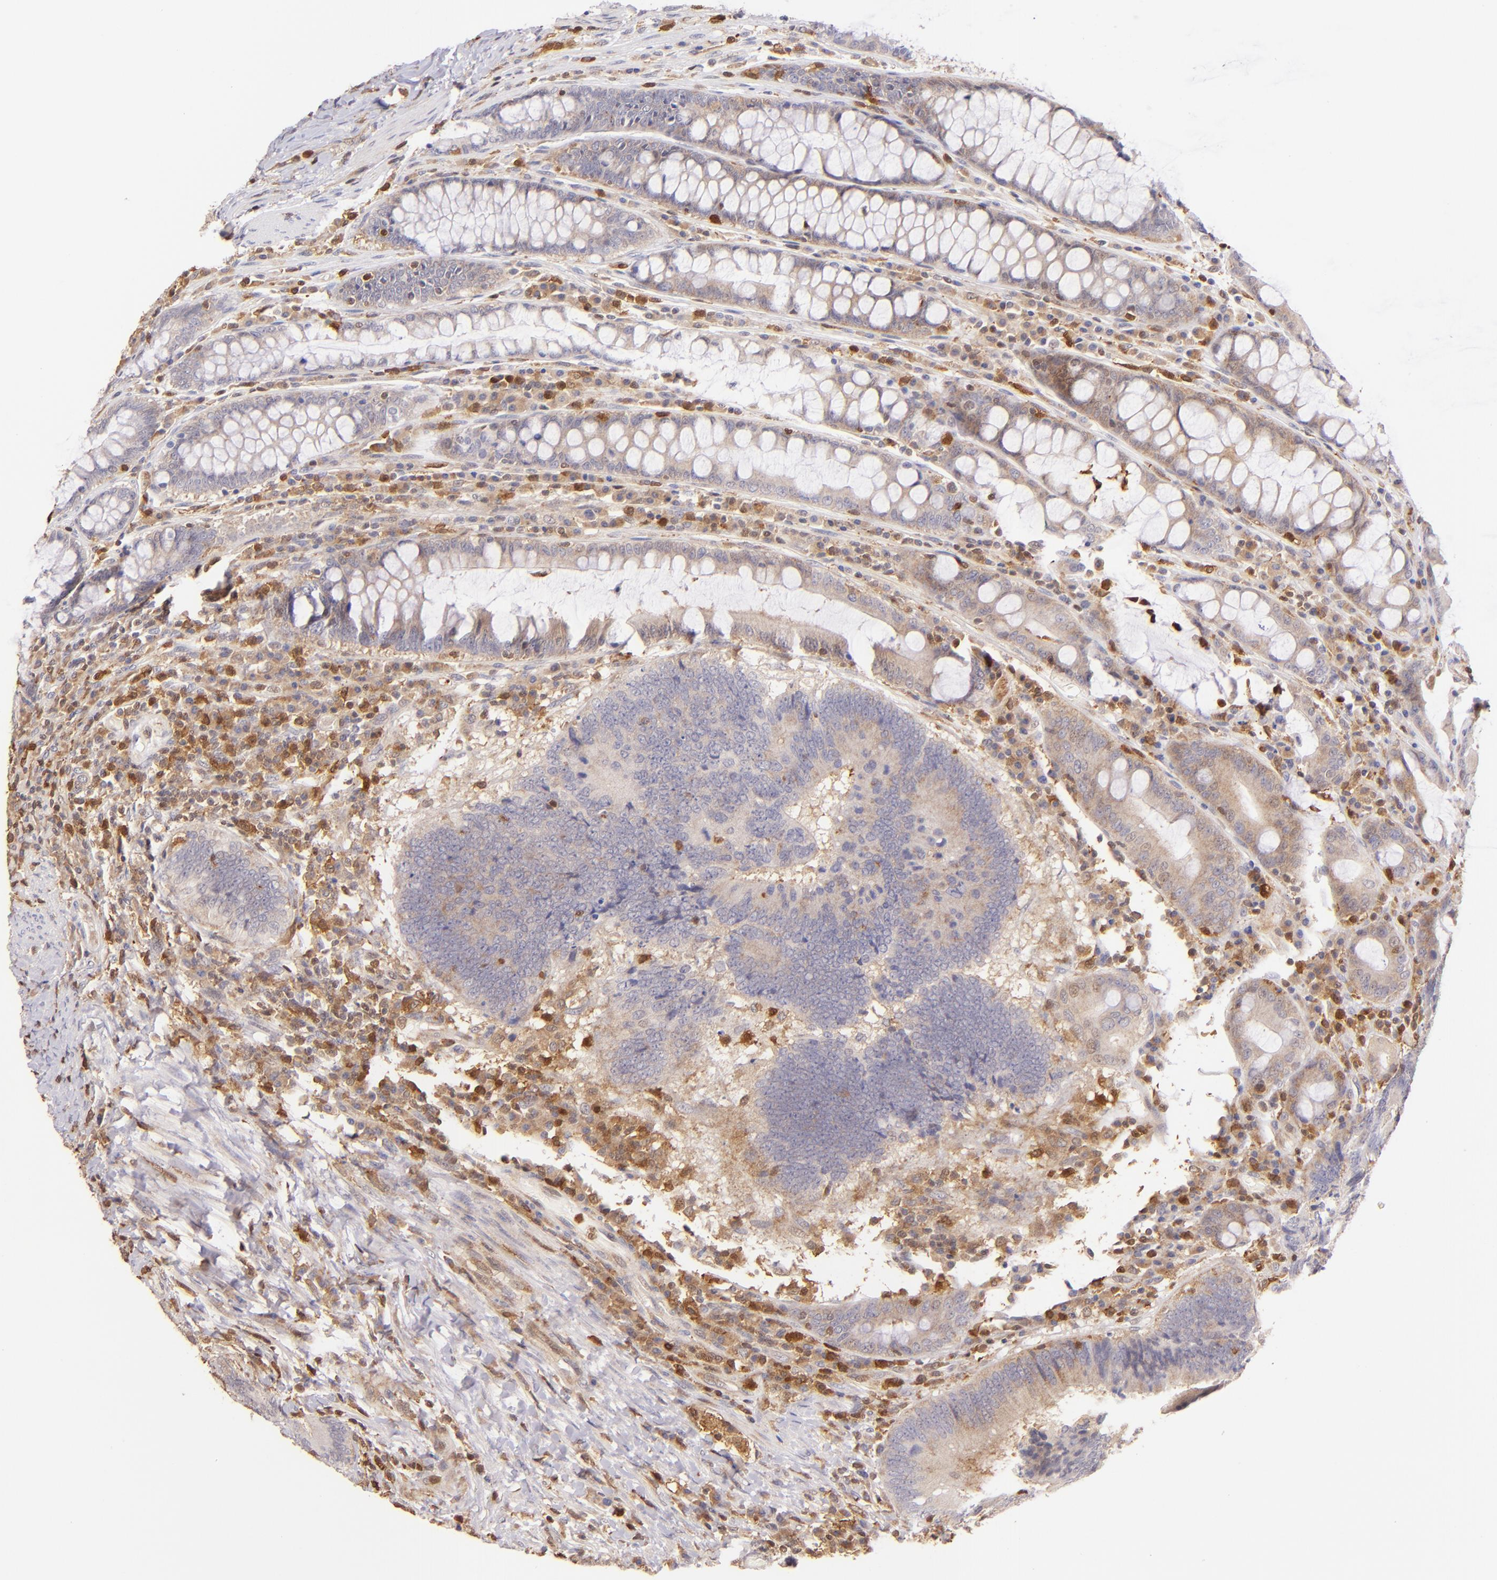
{"staining": {"intensity": "weak", "quantity": "25%-75%", "location": "cytoplasmic/membranous"}, "tissue": "colorectal cancer", "cell_type": "Tumor cells", "image_type": "cancer", "snomed": [{"axis": "morphology", "description": "Normal tissue, NOS"}, {"axis": "morphology", "description": "Adenocarcinoma, NOS"}, {"axis": "topography", "description": "Colon"}], "caption": "This is an image of immunohistochemistry (IHC) staining of adenocarcinoma (colorectal), which shows weak expression in the cytoplasmic/membranous of tumor cells.", "gene": "BTK", "patient": {"sex": "female", "age": 78}}